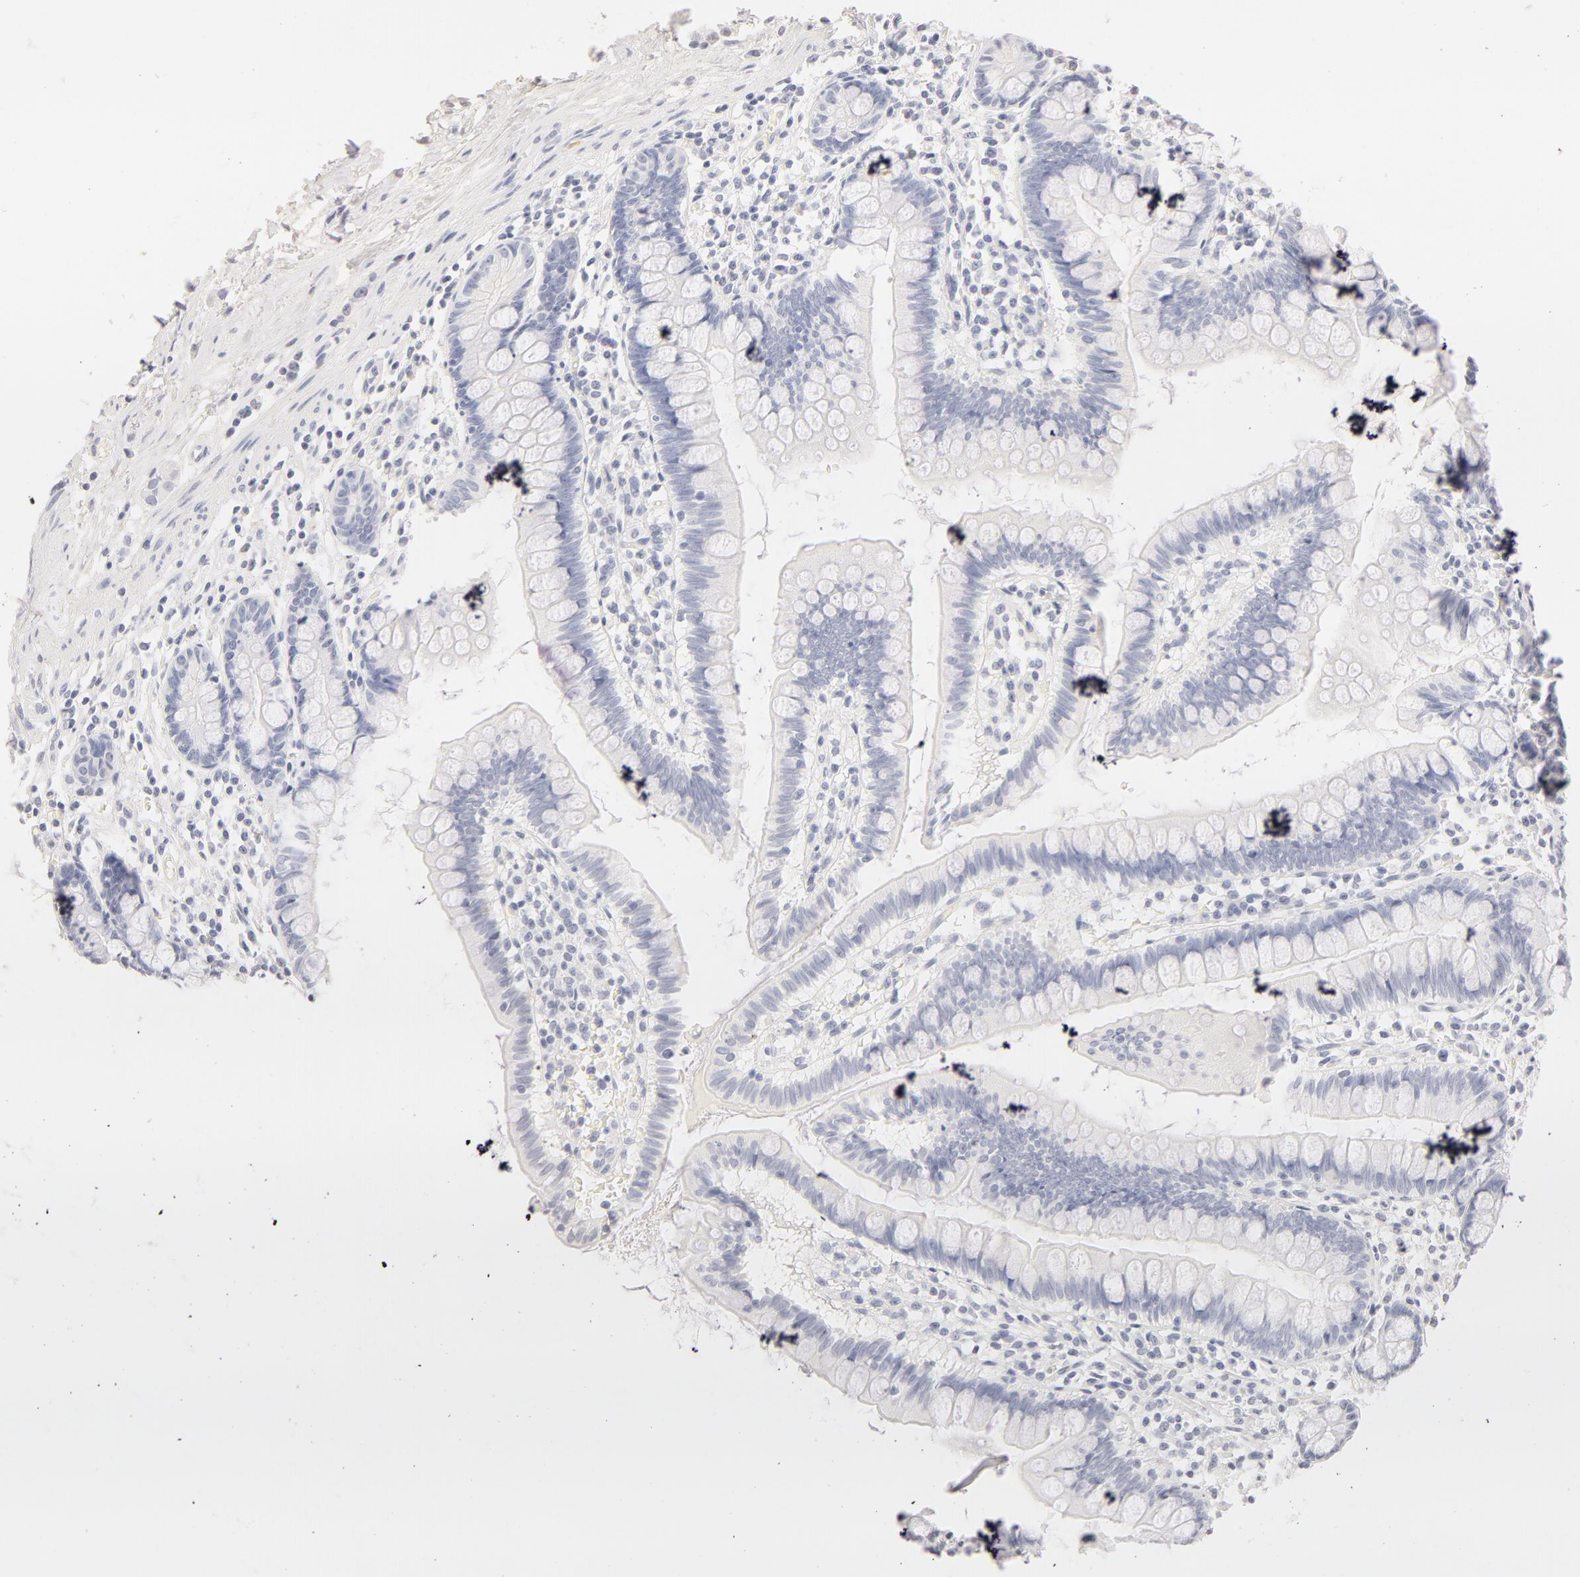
{"staining": {"intensity": "negative", "quantity": "none", "location": "none"}, "tissue": "small intestine", "cell_type": "Glandular cells", "image_type": "normal", "snomed": [{"axis": "morphology", "description": "Normal tissue, NOS"}, {"axis": "topography", "description": "Small intestine"}], "caption": "The photomicrograph demonstrates no staining of glandular cells in benign small intestine. Brightfield microscopy of immunohistochemistry stained with DAB (brown) and hematoxylin (blue), captured at high magnification.", "gene": "LGALS7B", "patient": {"sex": "female", "age": 51}}